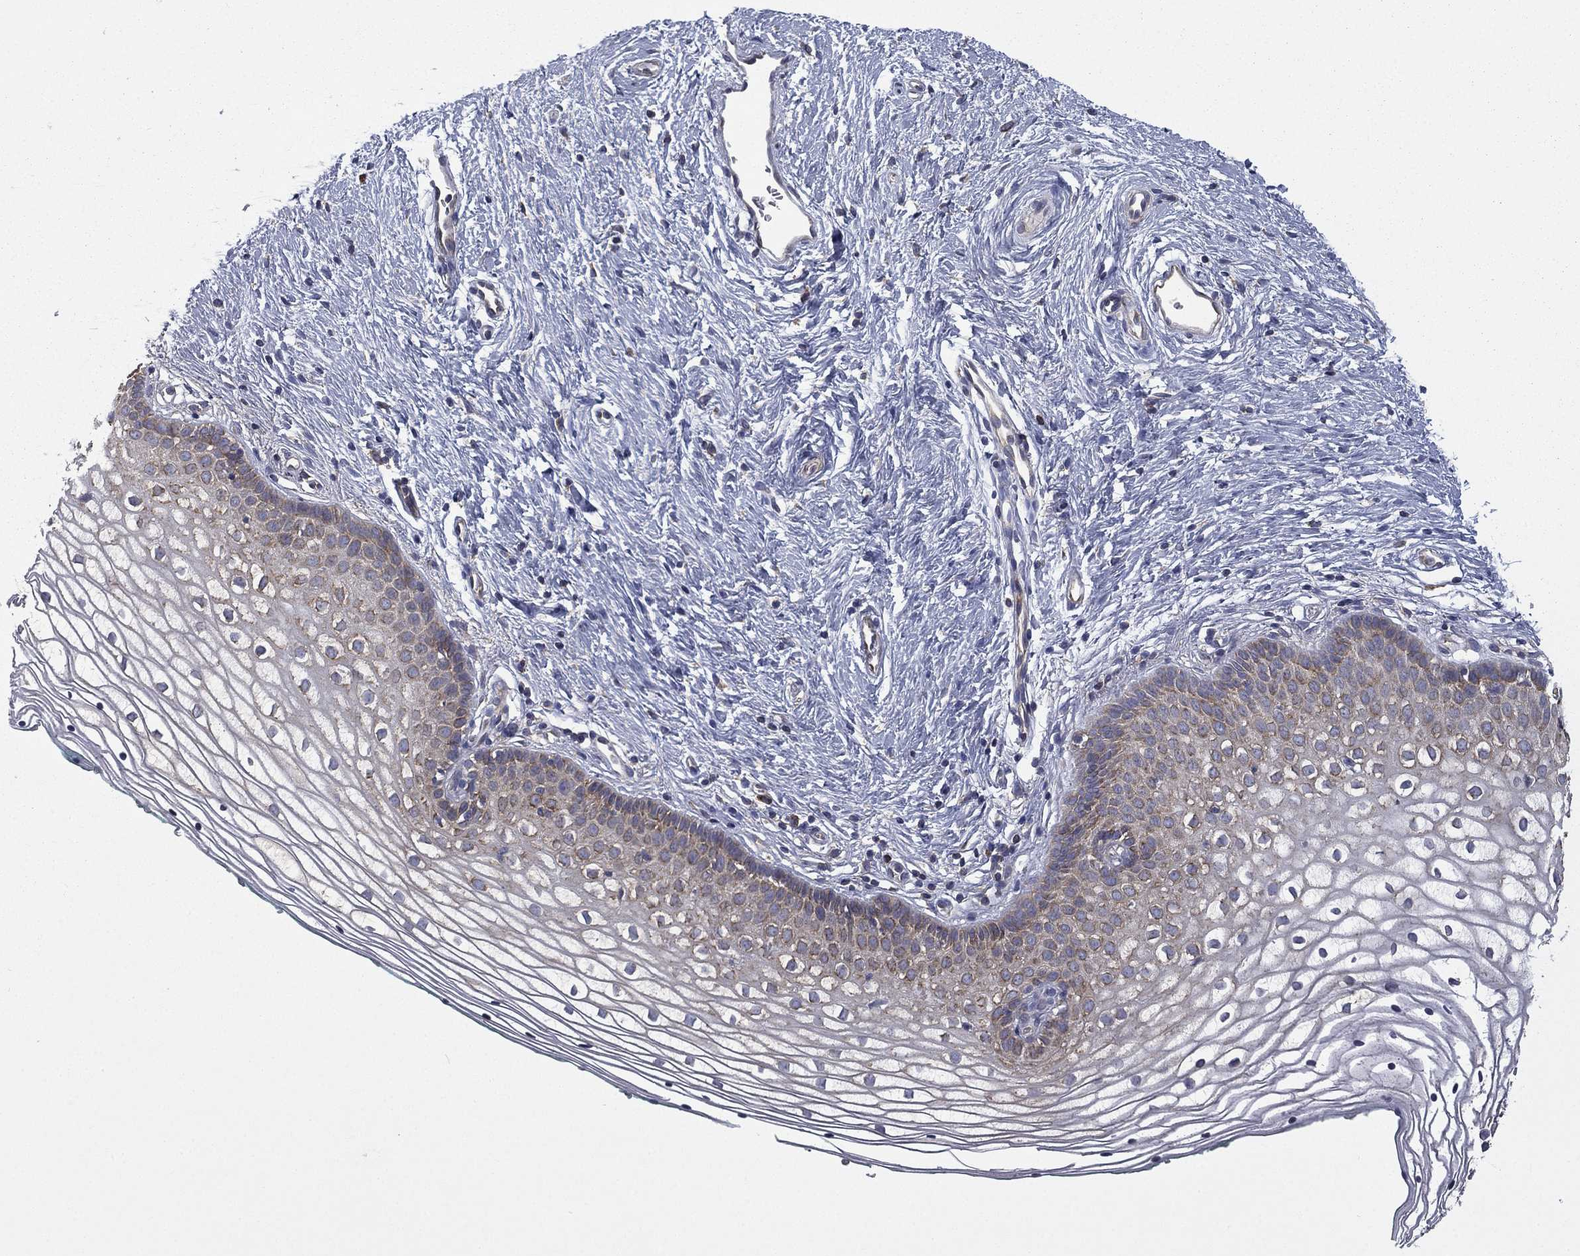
{"staining": {"intensity": "weak", "quantity": "<25%", "location": "cytoplasmic/membranous"}, "tissue": "vagina", "cell_type": "Squamous epithelial cells", "image_type": "normal", "snomed": [{"axis": "morphology", "description": "Normal tissue, NOS"}, {"axis": "topography", "description": "Vagina"}], "caption": "Human vagina stained for a protein using IHC shows no positivity in squamous epithelial cells.", "gene": "FARSA", "patient": {"sex": "female", "age": 36}}